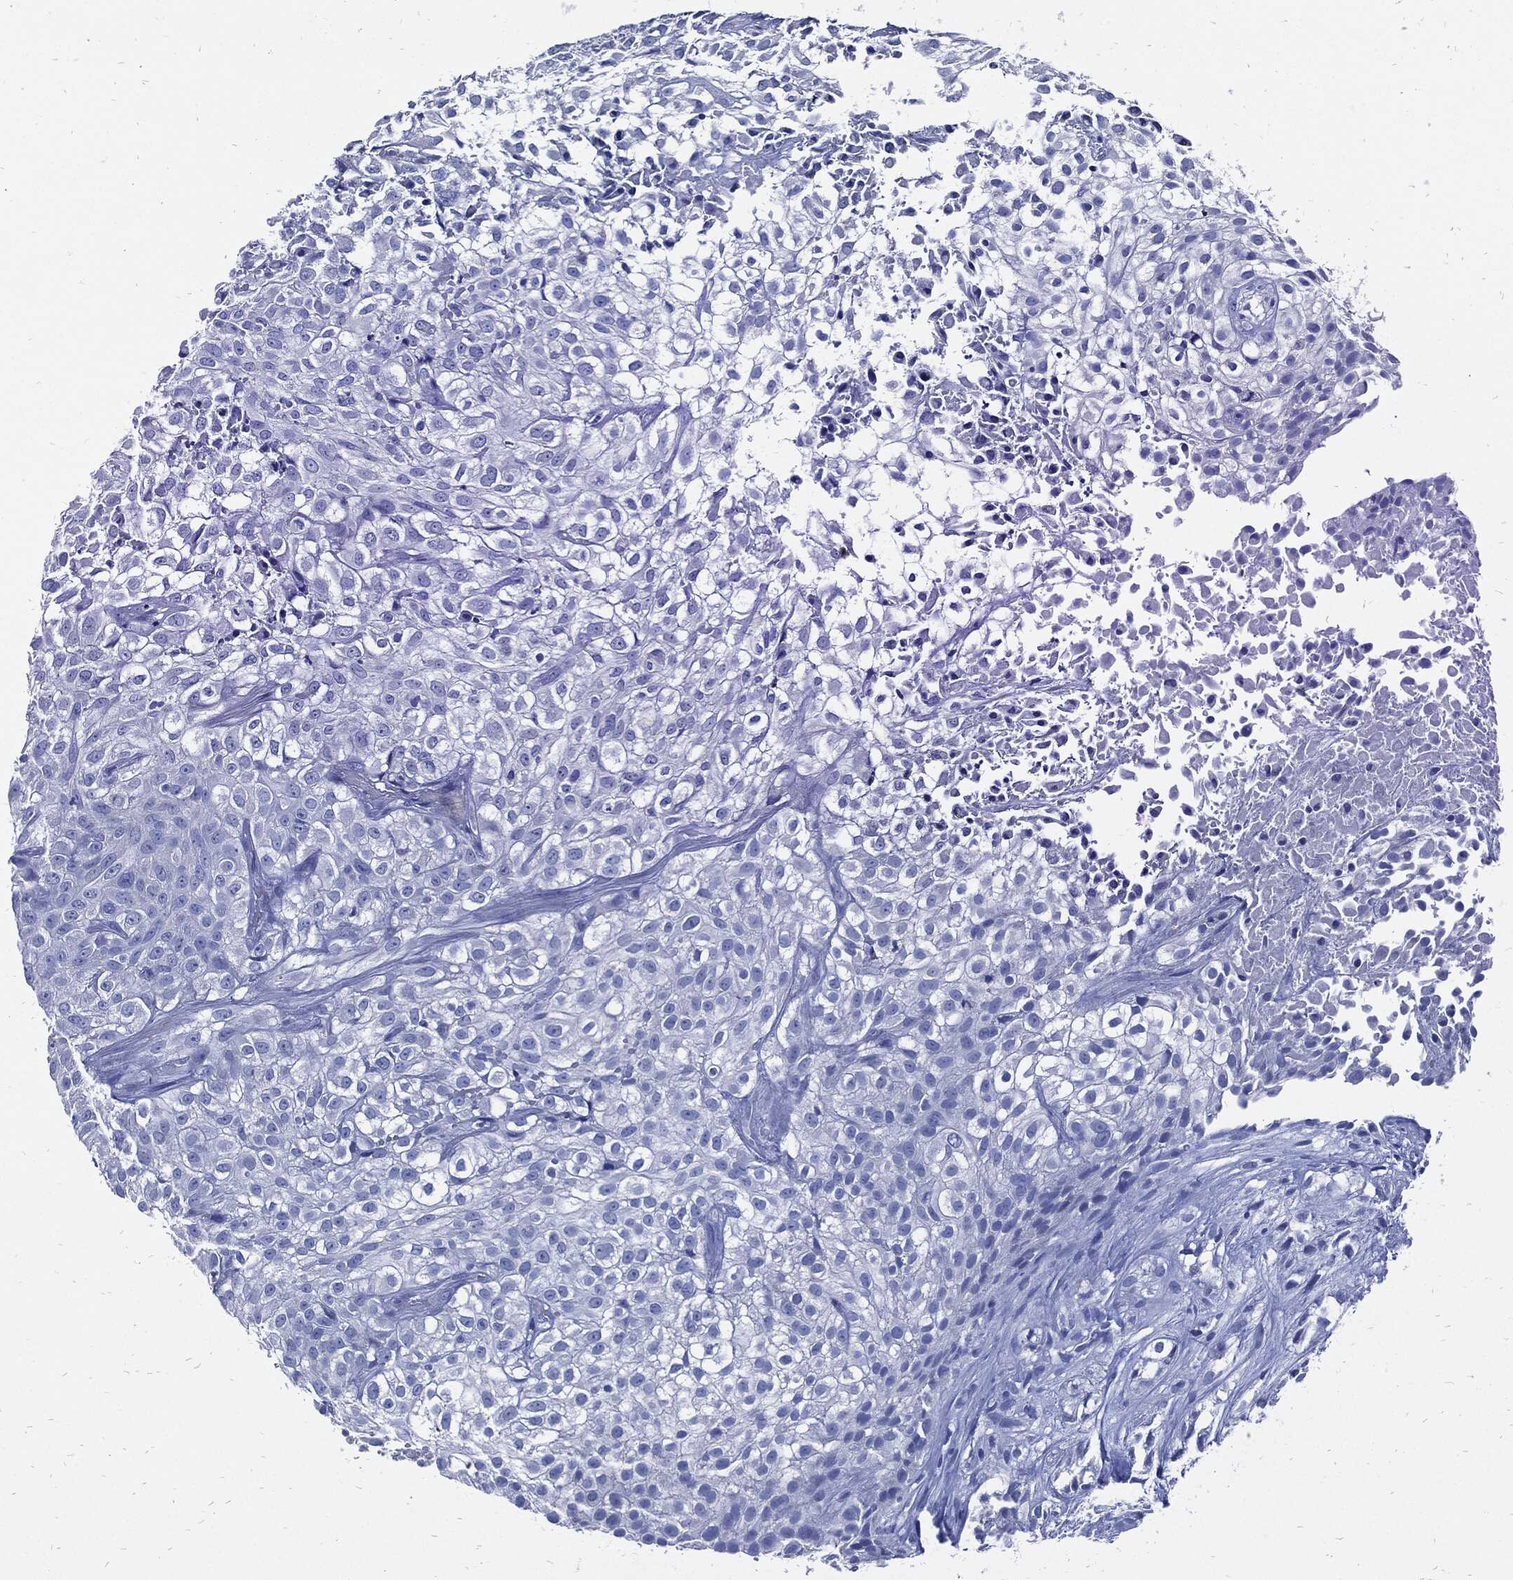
{"staining": {"intensity": "negative", "quantity": "none", "location": "none"}, "tissue": "urothelial cancer", "cell_type": "Tumor cells", "image_type": "cancer", "snomed": [{"axis": "morphology", "description": "Urothelial carcinoma, High grade"}, {"axis": "topography", "description": "Urinary bladder"}], "caption": "The photomicrograph exhibits no staining of tumor cells in urothelial cancer.", "gene": "FABP4", "patient": {"sex": "male", "age": 56}}